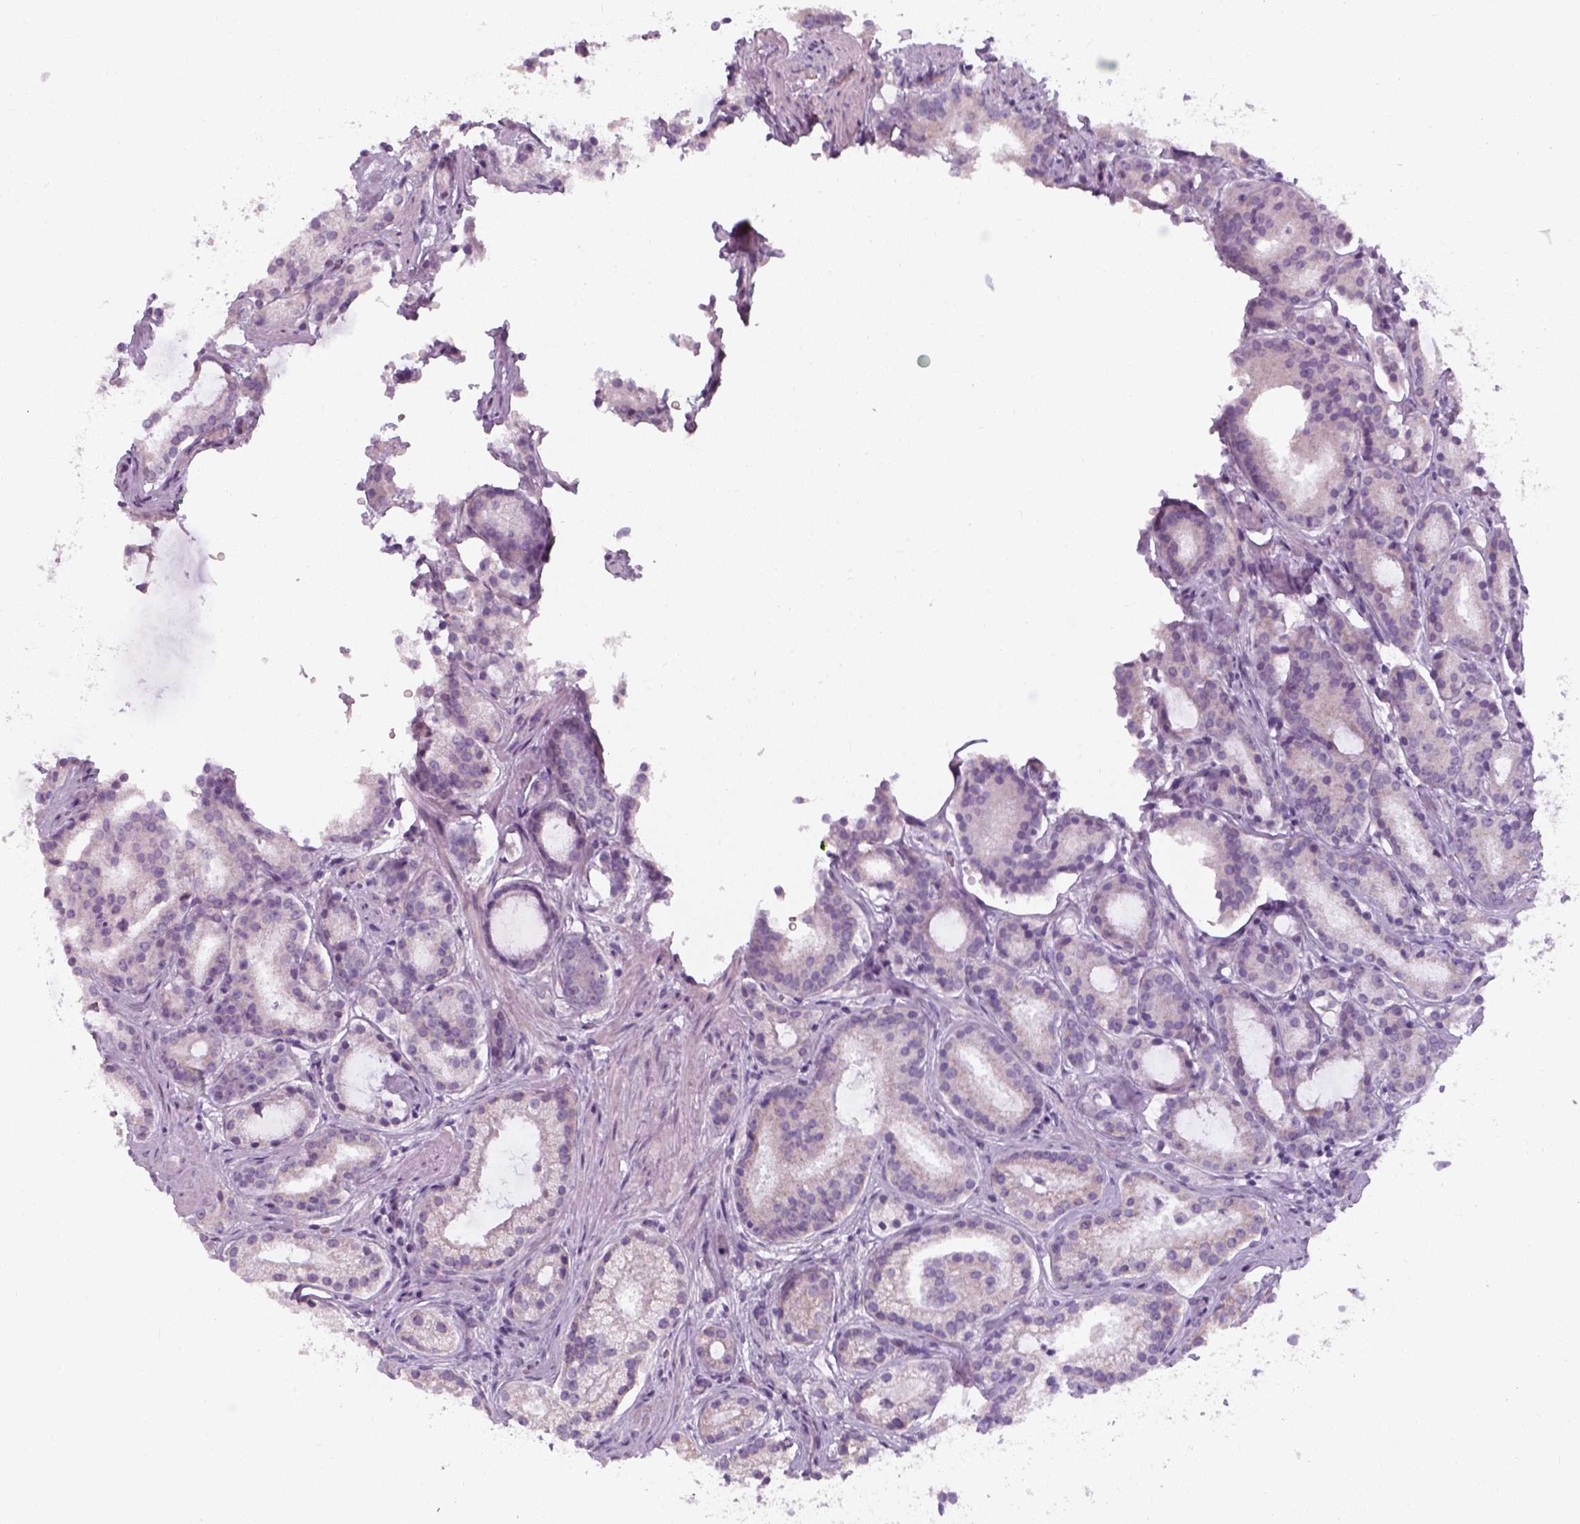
{"staining": {"intensity": "negative", "quantity": "none", "location": "none"}, "tissue": "prostate cancer", "cell_type": "Tumor cells", "image_type": "cancer", "snomed": [{"axis": "morphology", "description": "Adenocarcinoma, High grade"}, {"axis": "topography", "description": "Prostate"}], "caption": "Tumor cells are negative for brown protein staining in high-grade adenocarcinoma (prostate).", "gene": "PRAME", "patient": {"sex": "male", "age": 63}}